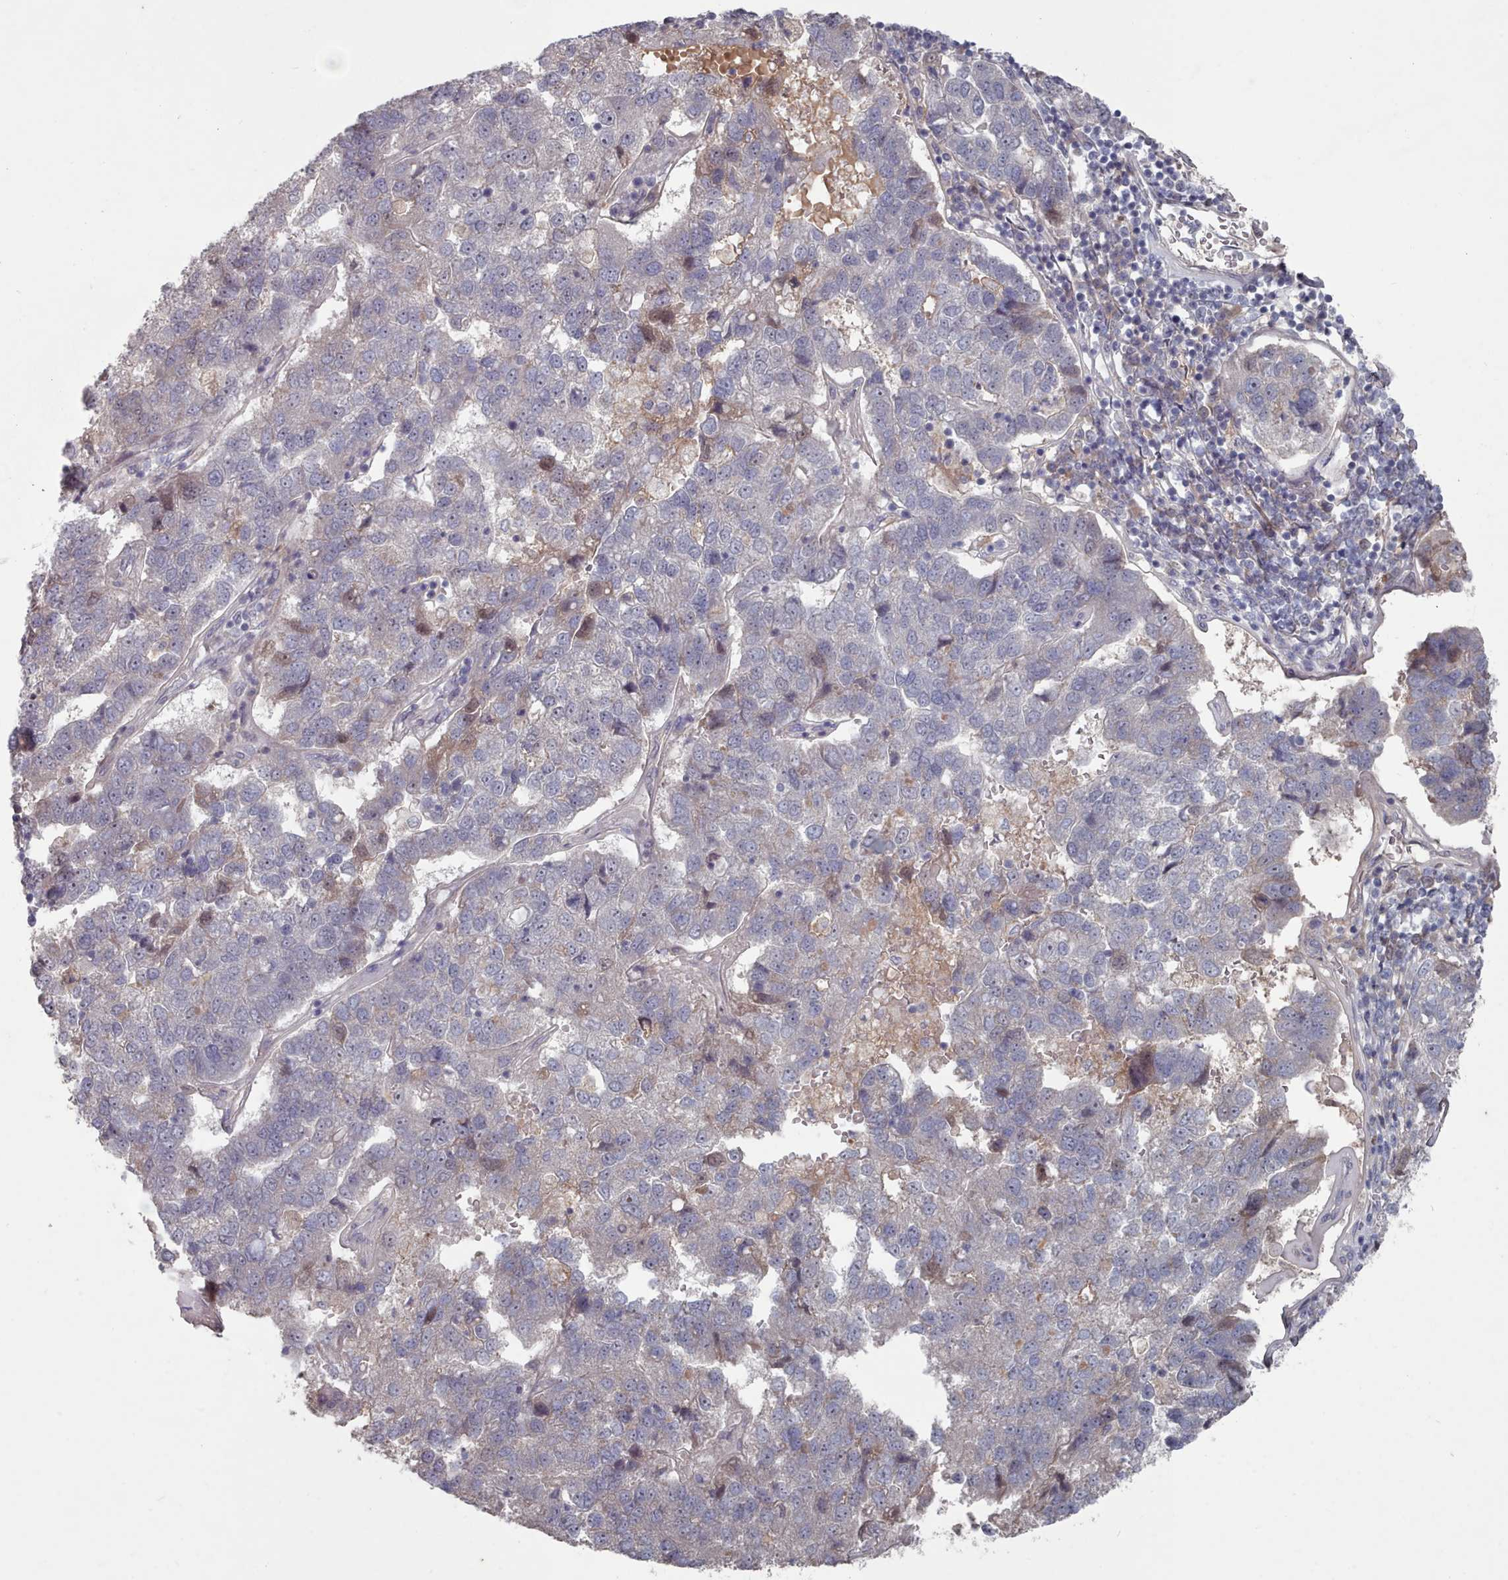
{"staining": {"intensity": "negative", "quantity": "none", "location": "none"}, "tissue": "pancreatic cancer", "cell_type": "Tumor cells", "image_type": "cancer", "snomed": [{"axis": "morphology", "description": "Adenocarcinoma, NOS"}, {"axis": "topography", "description": "Pancreas"}], "caption": "IHC histopathology image of neoplastic tissue: human pancreatic cancer (adenocarcinoma) stained with DAB reveals no significant protein positivity in tumor cells.", "gene": "COL8A2", "patient": {"sex": "female", "age": 61}}